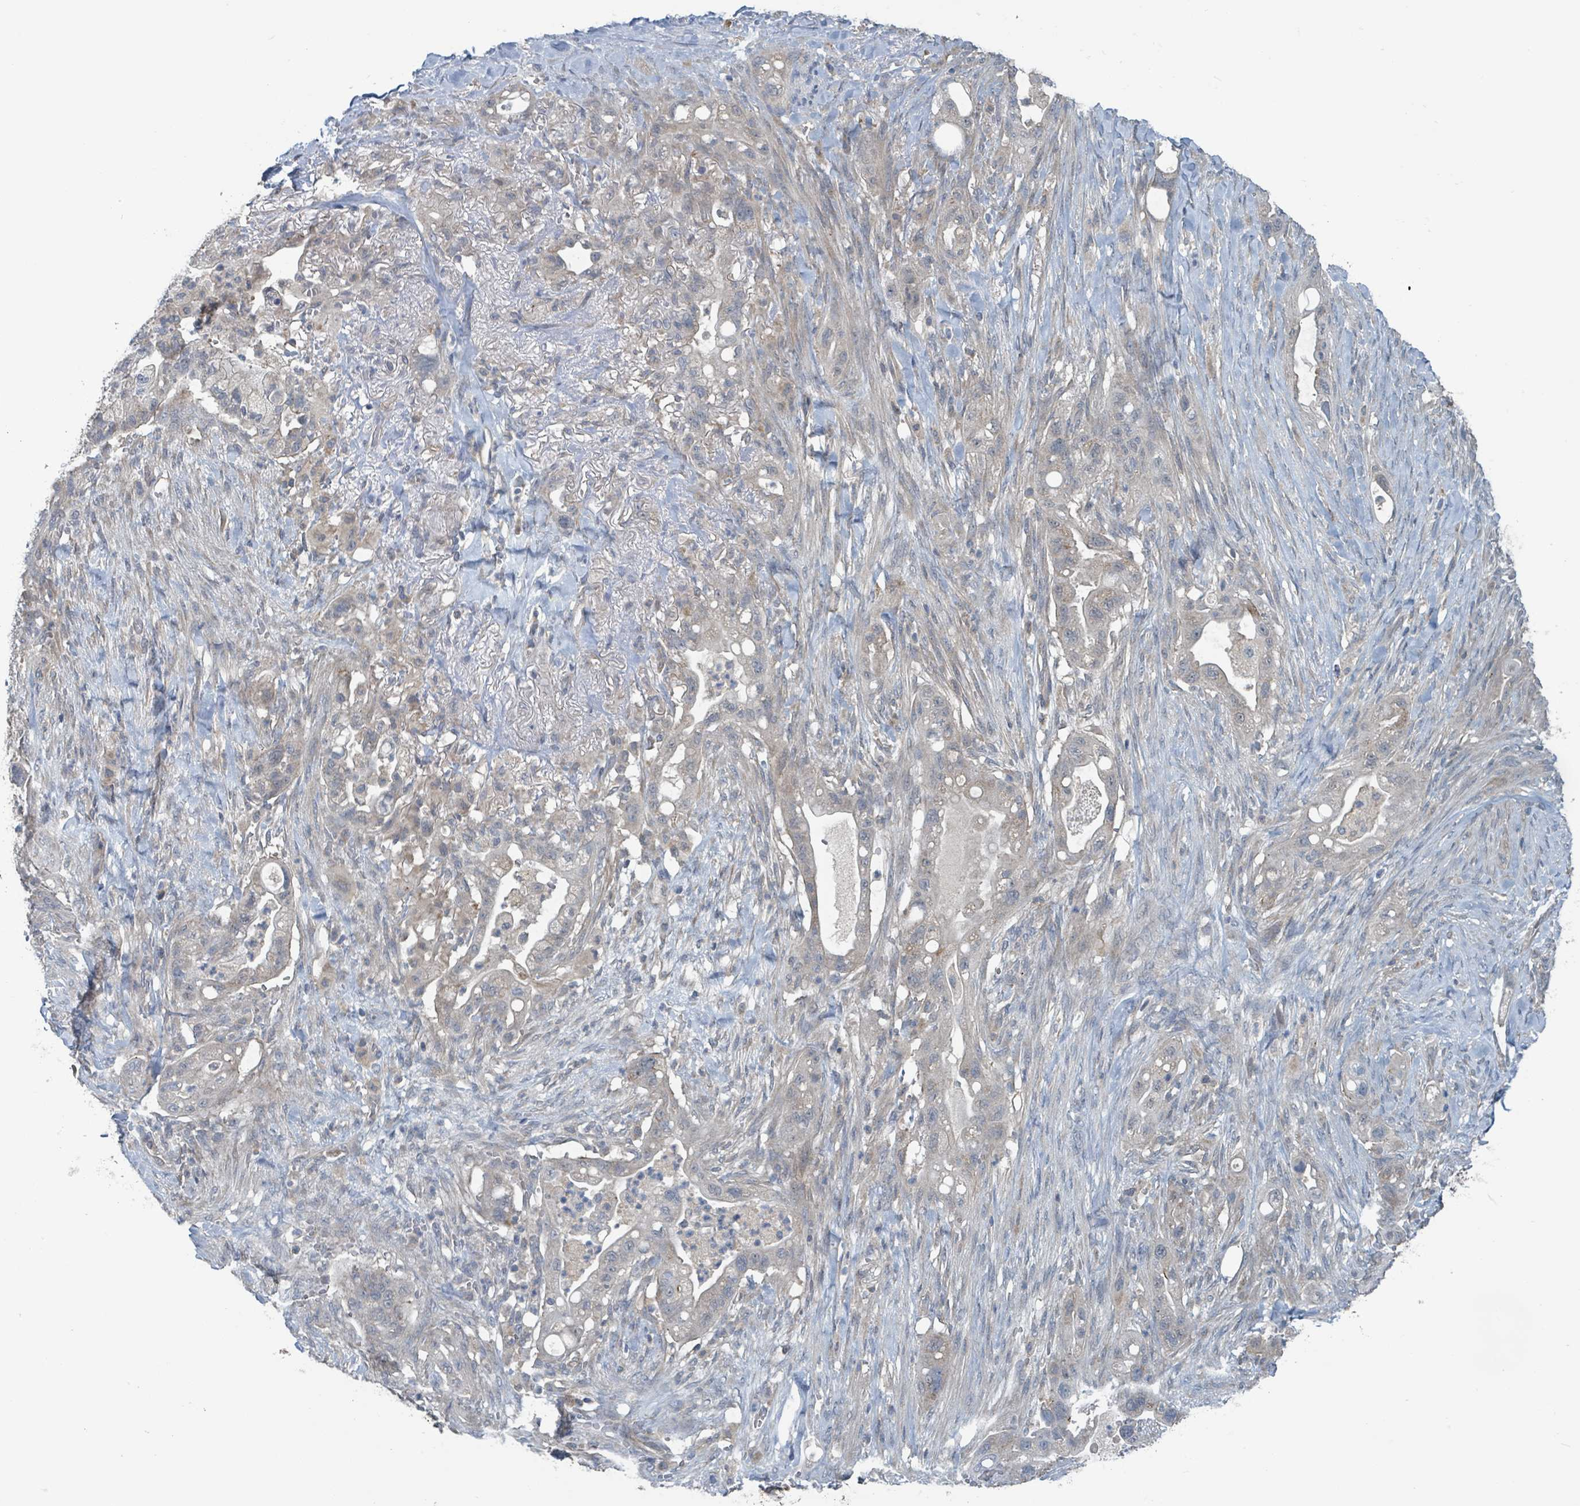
{"staining": {"intensity": "weak", "quantity": "<25%", "location": "cytoplasmic/membranous"}, "tissue": "pancreatic cancer", "cell_type": "Tumor cells", "image_type": "cancer", "snomed": [{"axis": "morphology", "description": "Adenocarcinoma, NOS"}, {"axis": "topography", "description": "Pancreas"}], "caption": "Immunohistochemistry image of human pancreatic adenocarcinoma stained for a protein (brown), which displays no staining in tumor cells.", "gene": "ACBD4", "patient": {"sex": "male", "age": 44}}